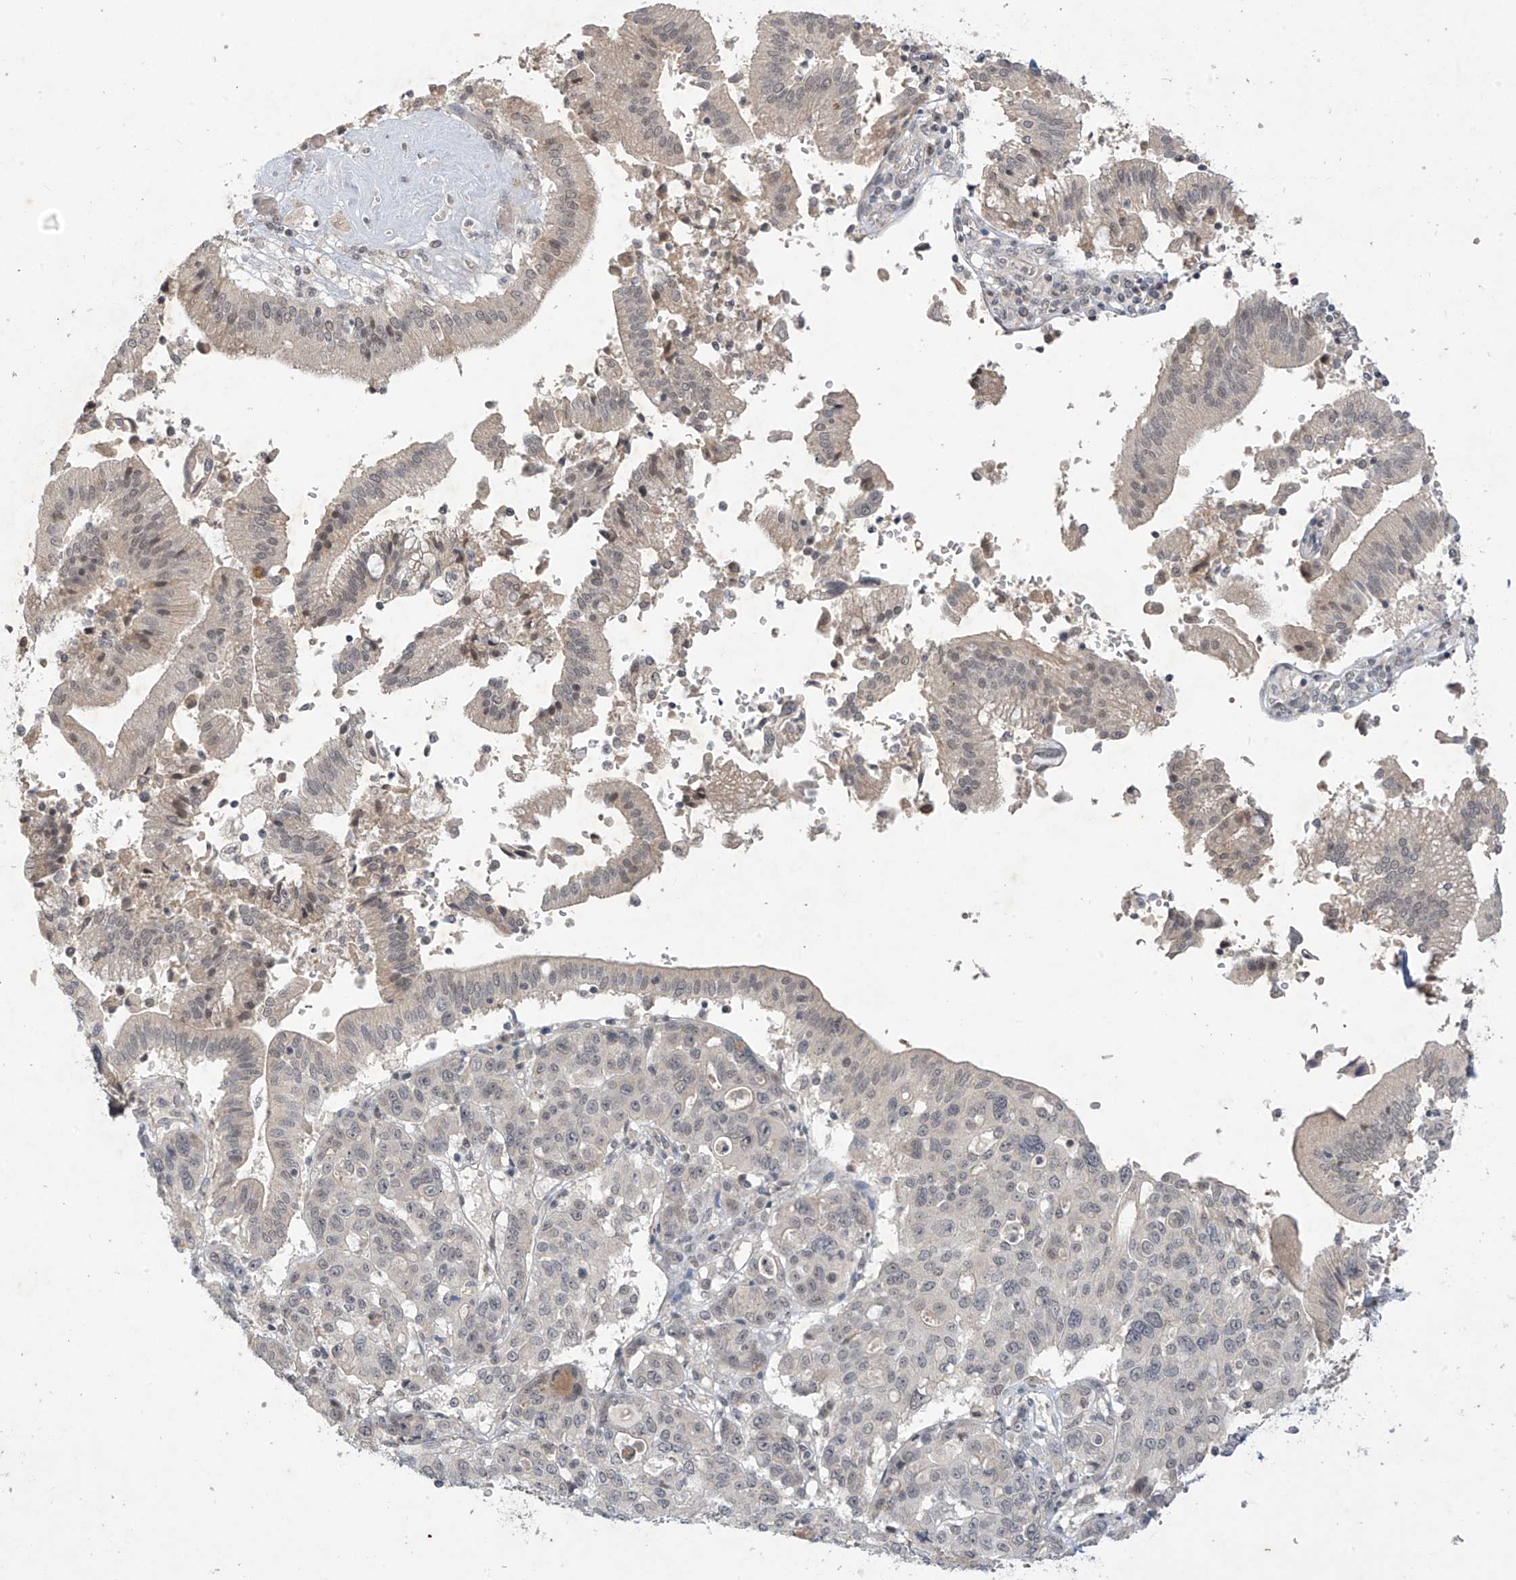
{"staining": {"intensity": "weak", "quantity": "<25%", "location": "cytoplasmic/membranous"}, "tissue": "pancreatic cancer", "cell_type": "Tumor cells", "image_type": "cancer", "snomed": [{"axis": "morphology", "description": "Adenocarcinoma, NOS"}, {"axis": "topography", "description": "Pancreas"}], "caption": "This is an immunohistochemistry (IHC) image of human pancreatic adenocarcinoma. There is no expression in tumor cells.", "gene": "DGKQ", "patient": {"sex": "male", "age": 46}}